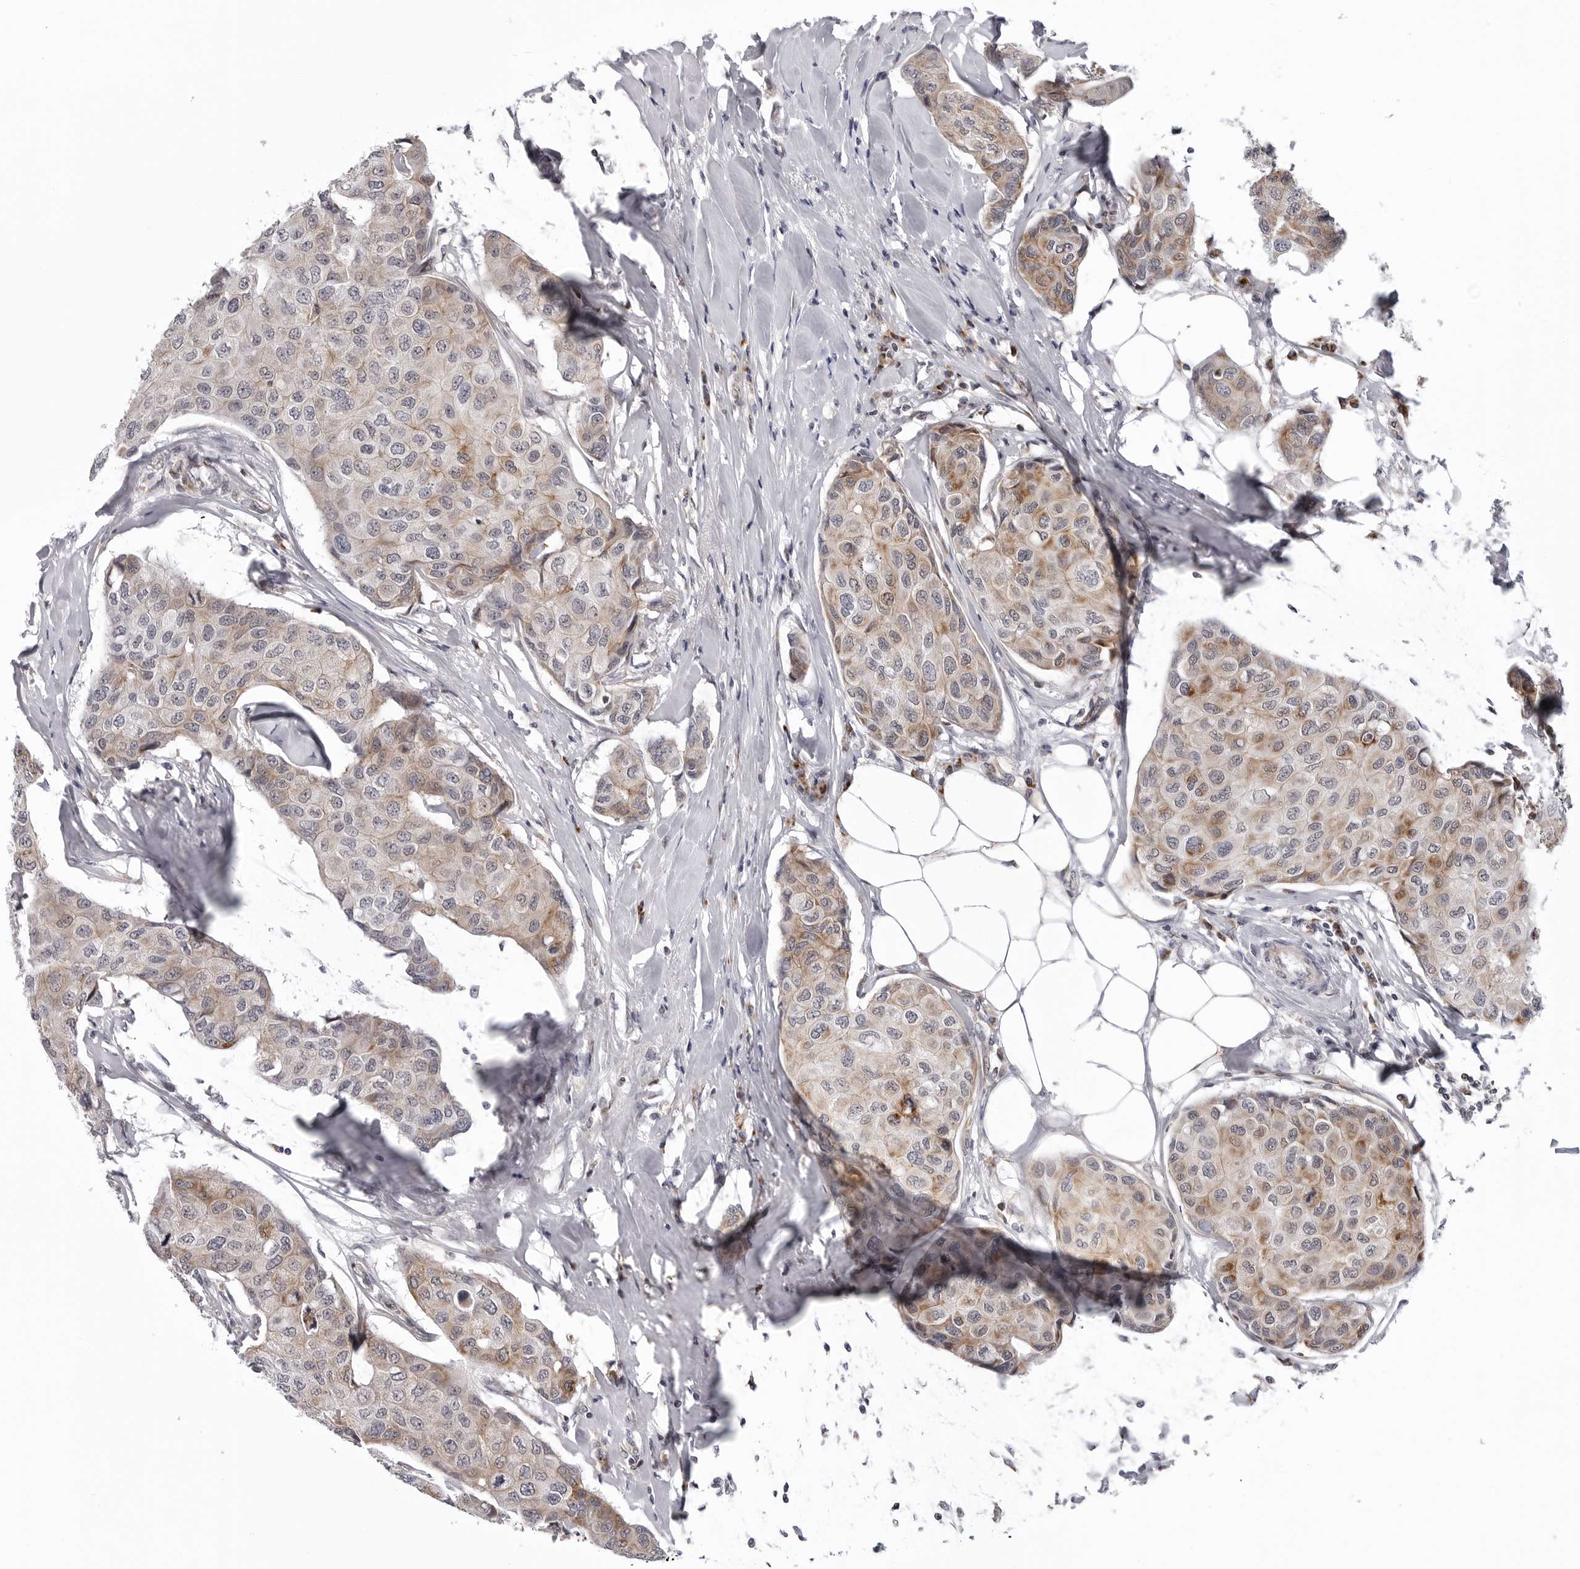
{"staining": {"intensity": "moderate", "quantity": ">75%", "location": "cytoplasmic/membranous"}, "tissue": "breast cancer", "cell_type": "Tumor cells", "image_type": "cancer", "snomed": [{"axis": "morphology", "description": "Duct carcinoma"}, {"axis": "topography", "description": "Breast"}], "caption": "Breast cancer (intraductal carcinoma) tissue demonstrates moderate cytoplasmic/membranous positivity in about >75% of tumor cells, visualized by immunohistochemistry. Nuclei are stained in blue.", "gene": "CDK20", "patient": {"sex": "female", "age": 80}}